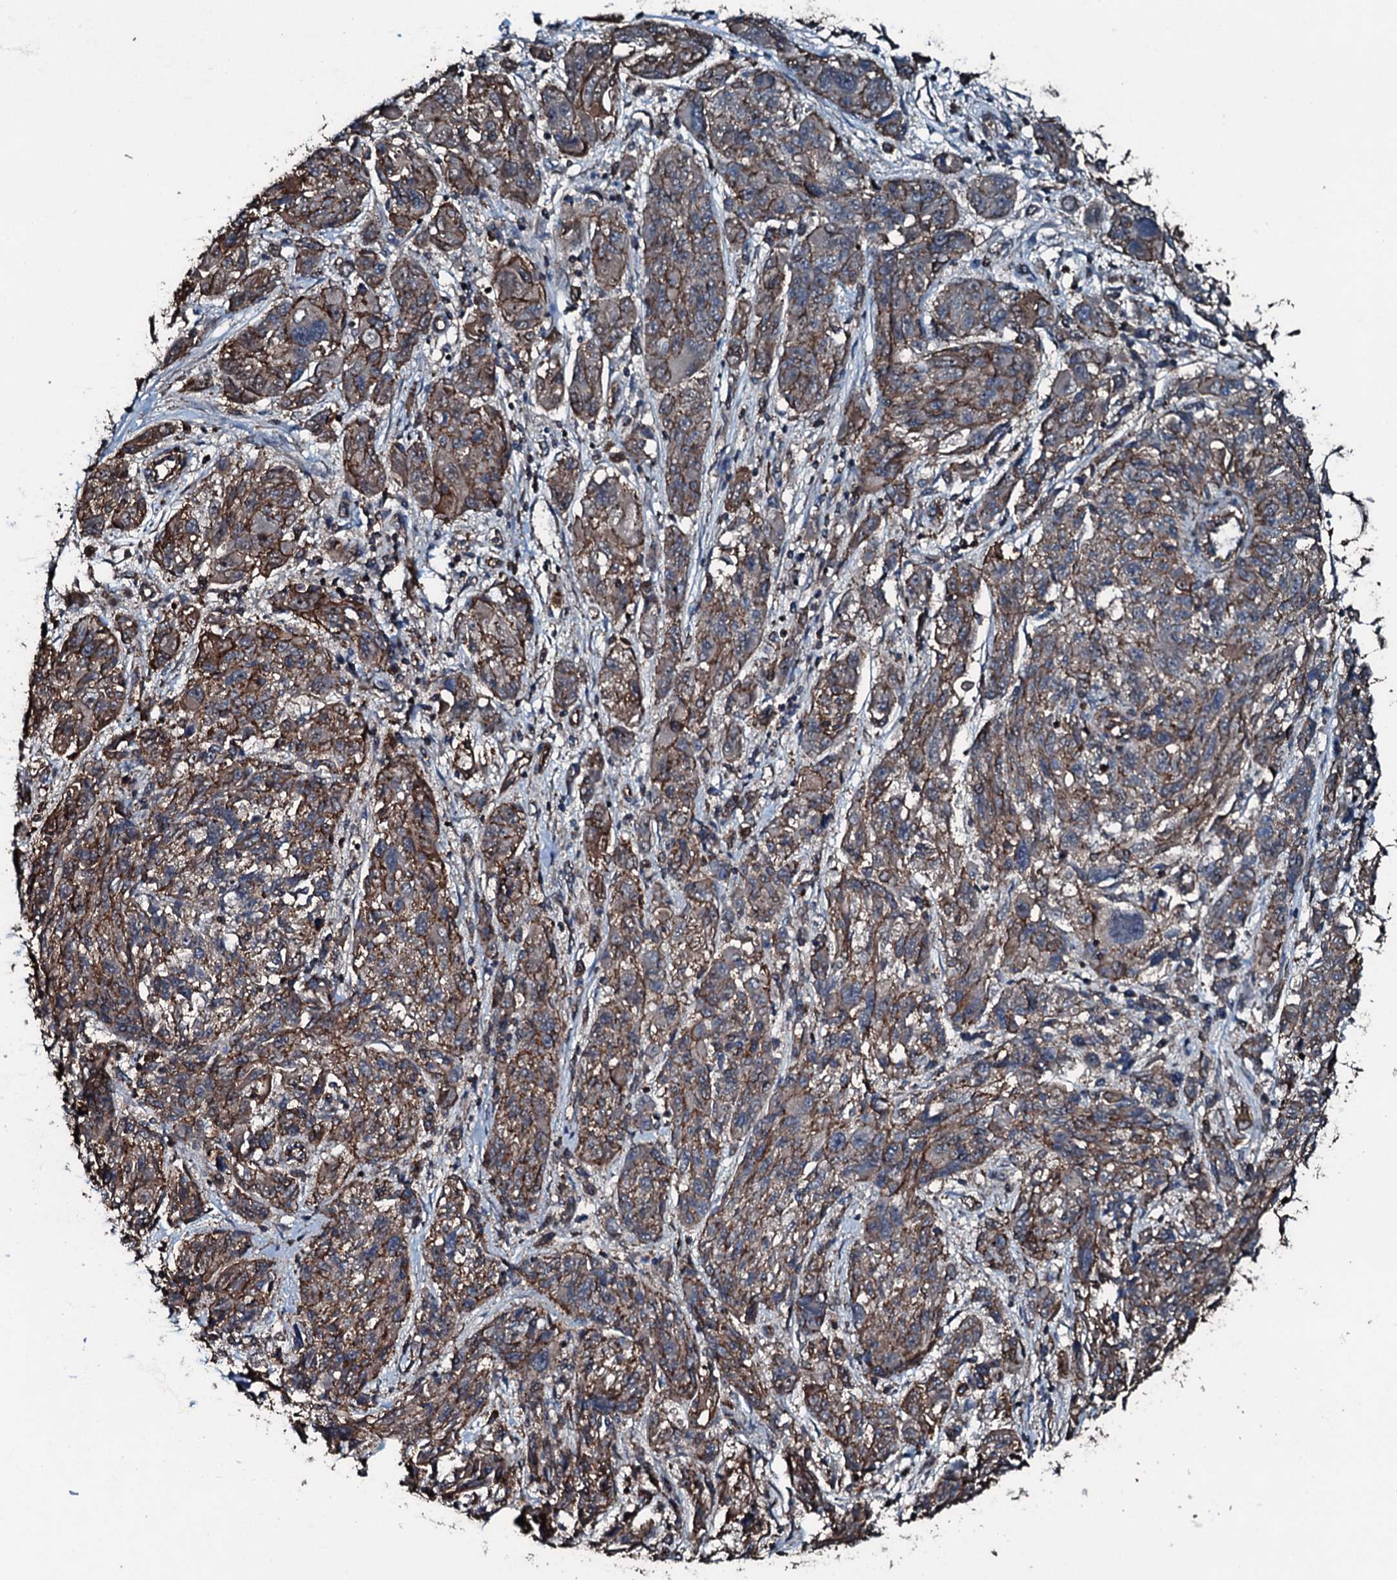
{"staining": {"intensity": "moderate", "quantity": ">75%", "location": "cytoplasmic/membranous"}, "tissue": "melanoma", "cell_type": "Tumor cells", "image_type": "cancer", "snomed": [{"axis": "morphology", "description": "Malignant melanoma, NOS"}, {"axis": "topography", "description": "Skin"}], "caption": "The image exhibits a brown stain indicating the presence of a protein in the cytoplasmic/membranous of tumor cells in malignant melanoma.", "gene": "SLC25A38", "patient": {"sex": "male", "age": 53}}